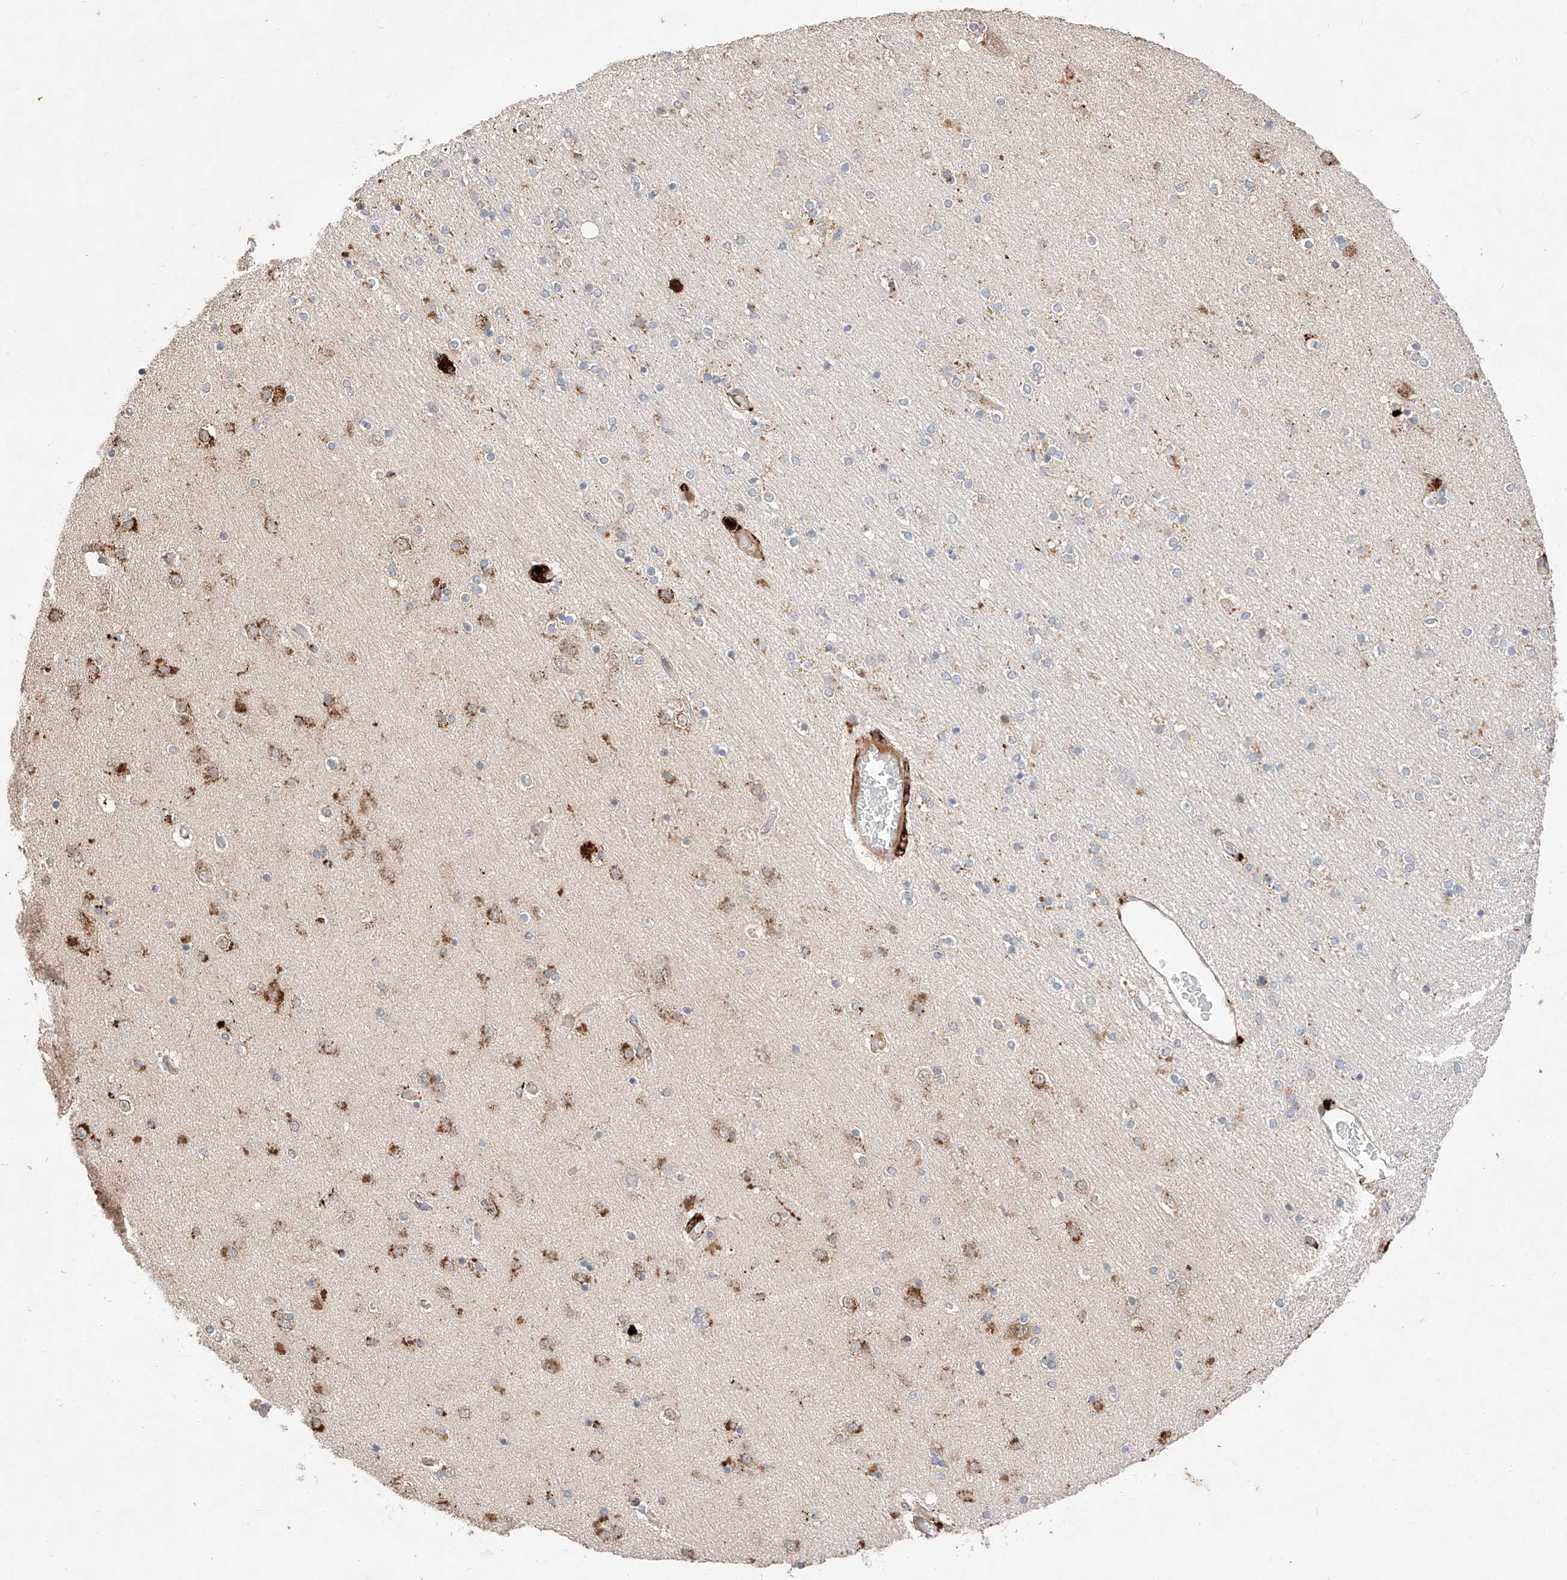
{"staining": {"intensity": "moderate", "quantity": "<25%", "location": "cytoplasmic/membranous"}, "tissue": "hippocampus", "cell_type": "Glial cells", "image_type": "normal", "snomed": [{"axis": "morphology", "description": "Normal tissue, NOS"}, {"axis": "topography", "description": "Hippocampus"}], "caption": "An image of human hippocampus stained for a protein reveals moderate cytoplasmic/membranous brown staining in glial cells. The staining is performed using DAB brown chromogen to label protein expression. The nuclei are counter-stained blue using hematoxylin.", "gene": "SUSD6", "patient": {"sex": "female", "age": 54}}